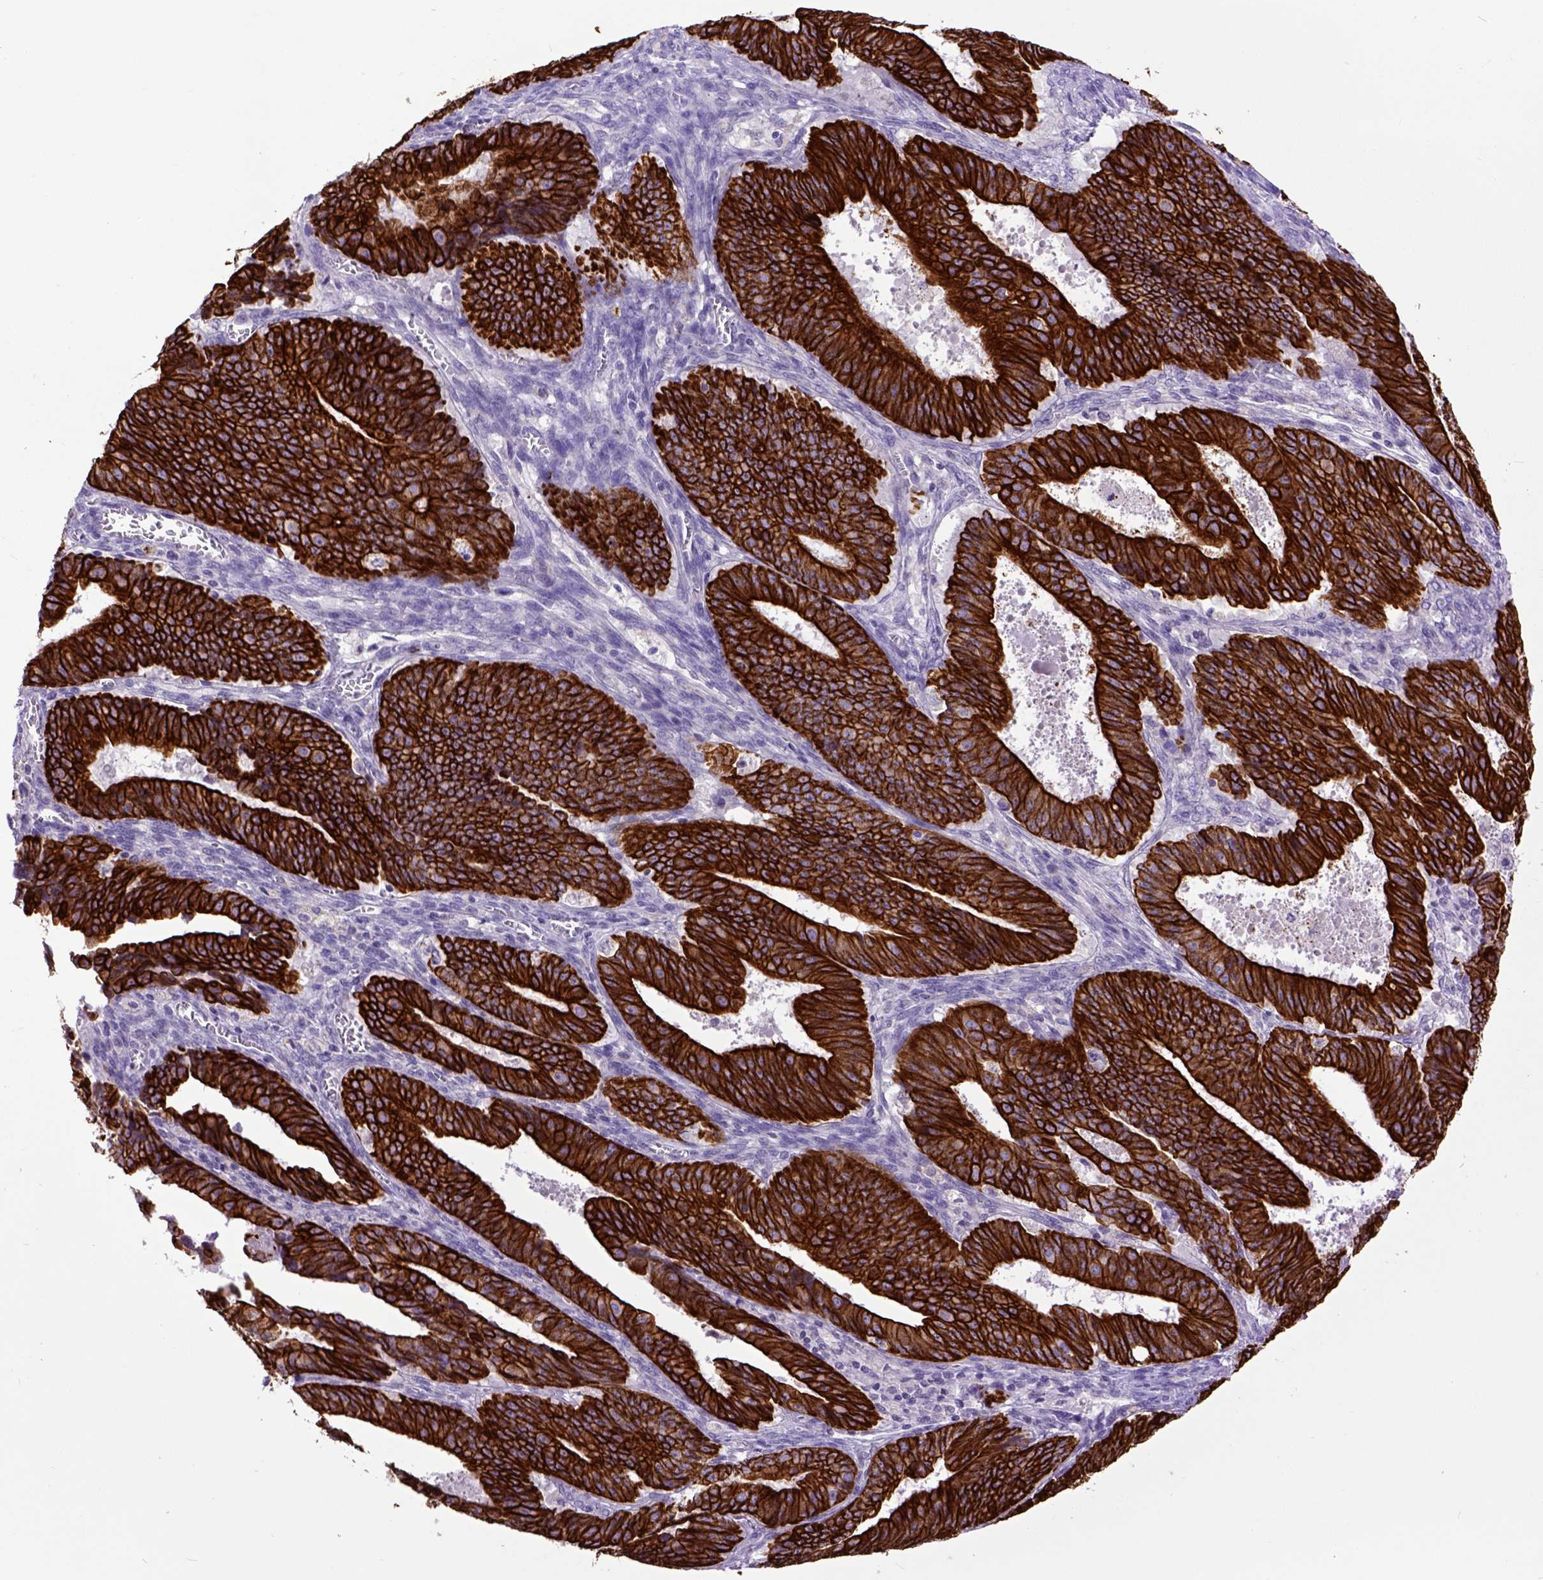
{"staining": {"intensity": "strong", "quantity": ">75%", "location": "cytoplasmic/membranous"}, "tissue": "ovarian cancer", "cell_type": "Tumor cells", "image_type": "cancer", "snomed": [{"axis": "morphology", "description": "Carcinoma, endometroid"}, {"axis": "topography", "description": "Ovary"}], "caption": "This is an image of immunohistochemistry (IHC) staining of ovarian cancer, which shows strong positivity in the cytoplasmic/membranous of tumor cells.", "gene": "RAB25", "patient": {"sex": "female", "age": 42}}